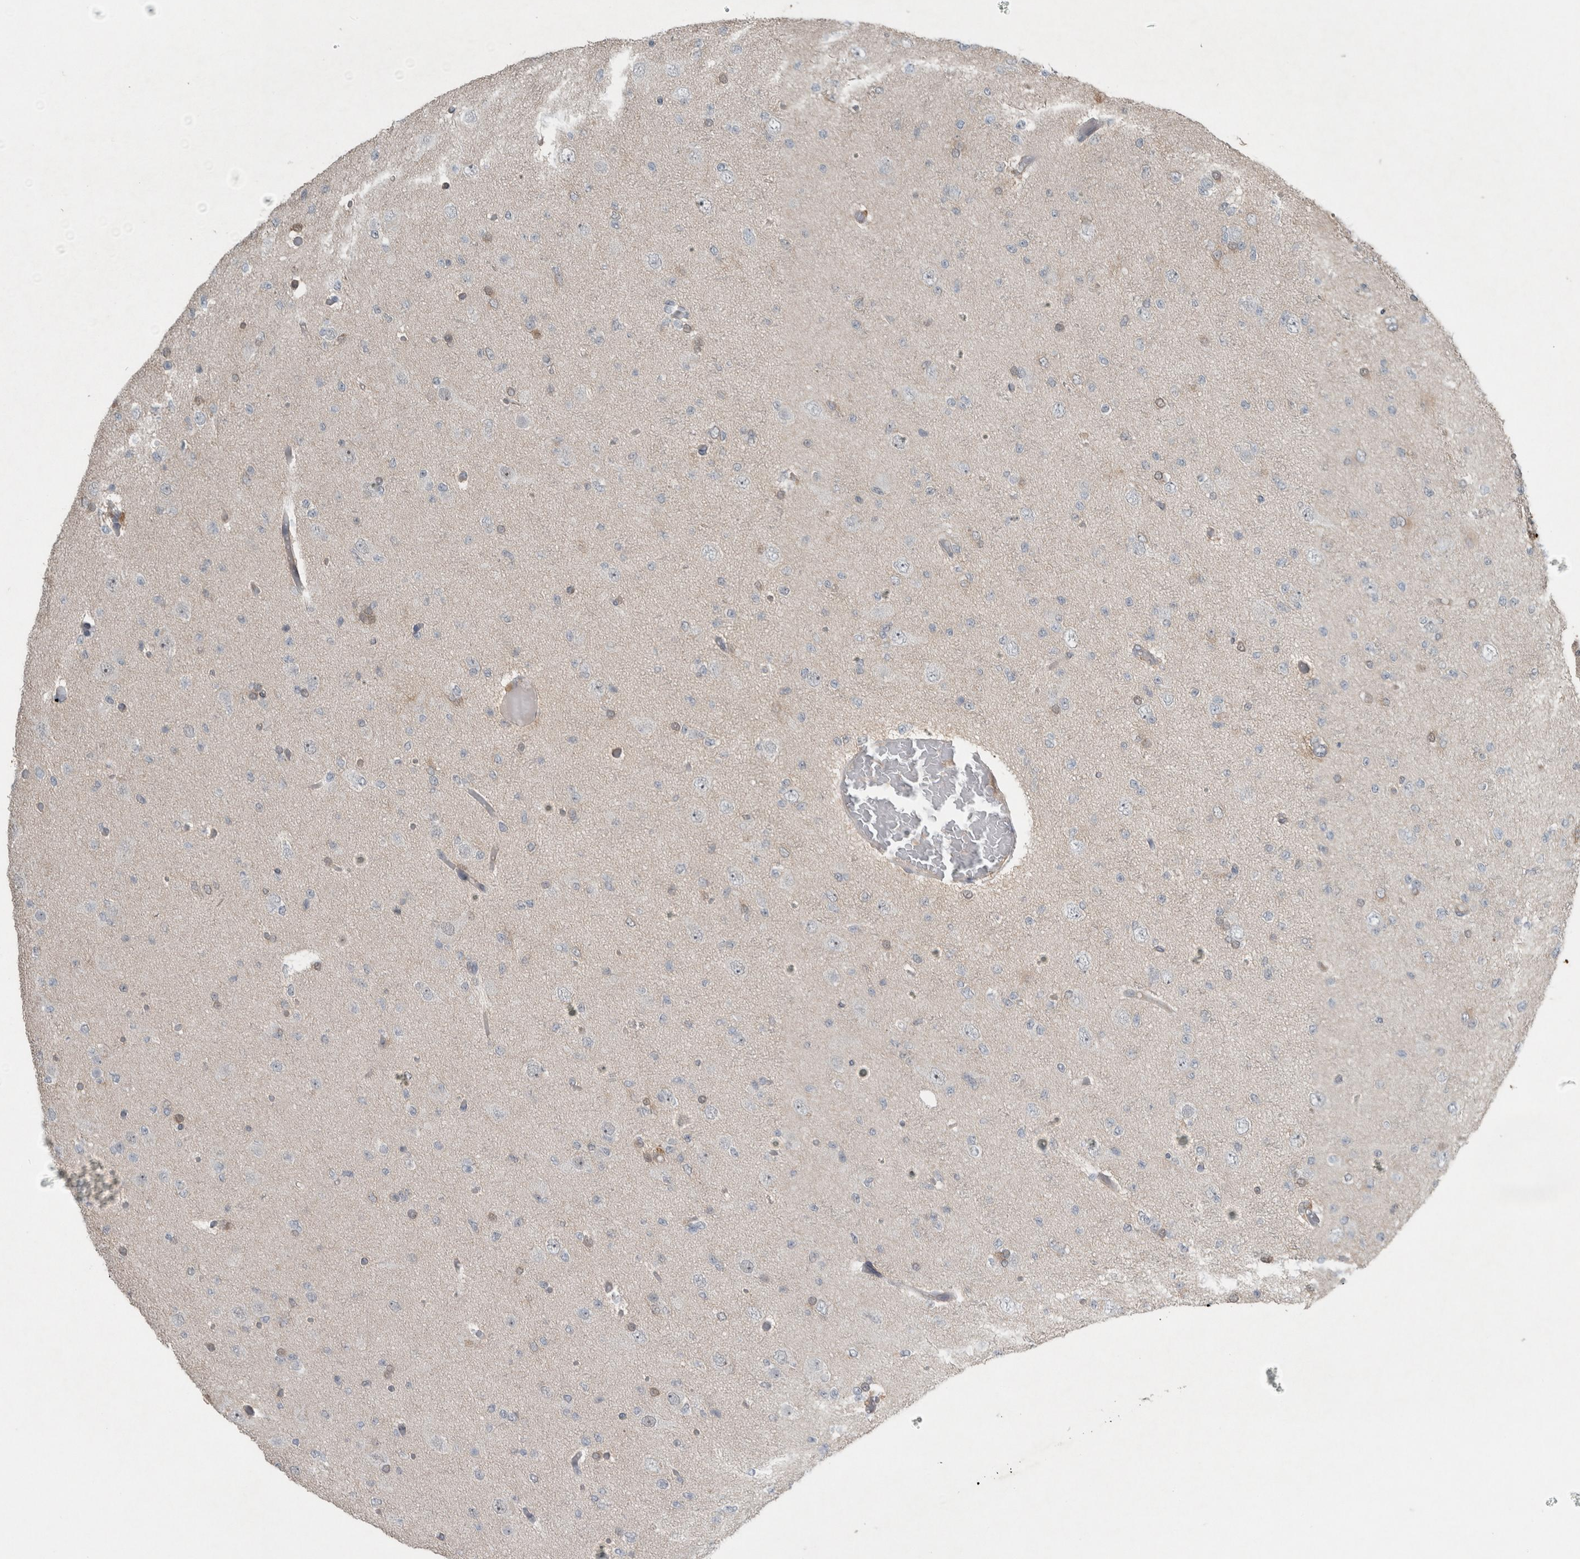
{"staining": {"intensity": "negative", "quantity": "none", "location": "none"}, "tissue": "glioma", "cell_type": "Tumor cells", "image_type": "cancer", "snomed": [{"axis": "morphology", "description": "Glioma, malignant, Low grade"}, {"axis": "topography", "description": "Brain"}], "caption": "An IHC photomicrograph of malignant glioma (low-grade) is shown. There is no staining in tumor cells of malignant glioma (low-grade).", "gene": "RALGDS", "patient": {"sex": "female", "age": 22}}